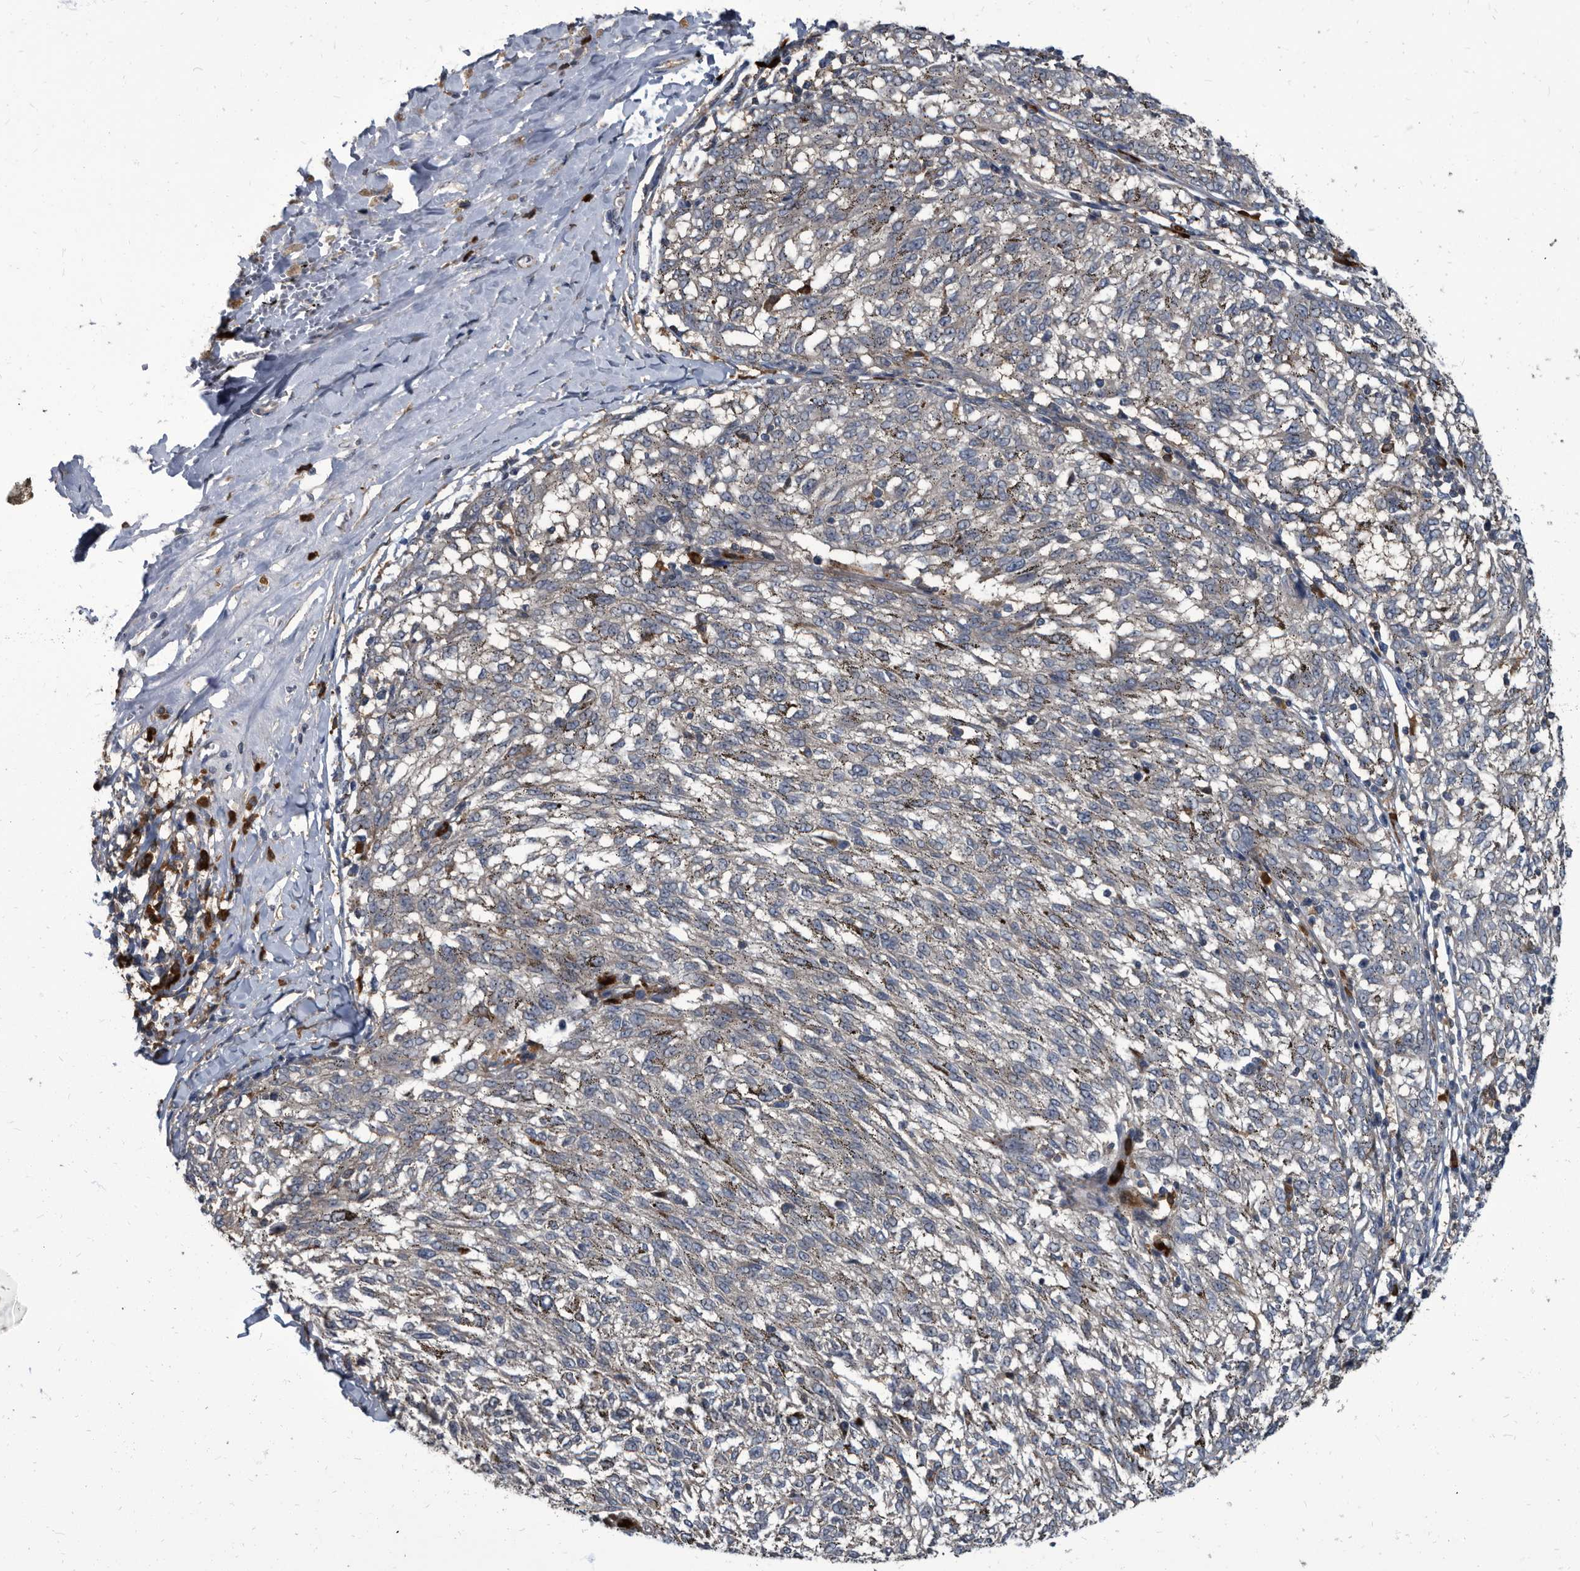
{"staining": {"intensity": "negative", "quantity": "none", "location": "none"}, "tissue": "melanoma", "cell_type": "Tumor cells", "image_type": "cancer", "snomed": [{"axis": "morphology", "description": "Malignant melanoma, NOS"}, {"axis": "topography", "description": "Skin"}], "caption": "Immunohistochemistry (IHC) image of human melanoma stained for a protein (brown), which reveals no positivity in tumor cells.", "gene": "CDV3", "patient": {"sex": "female", "age": 72}}